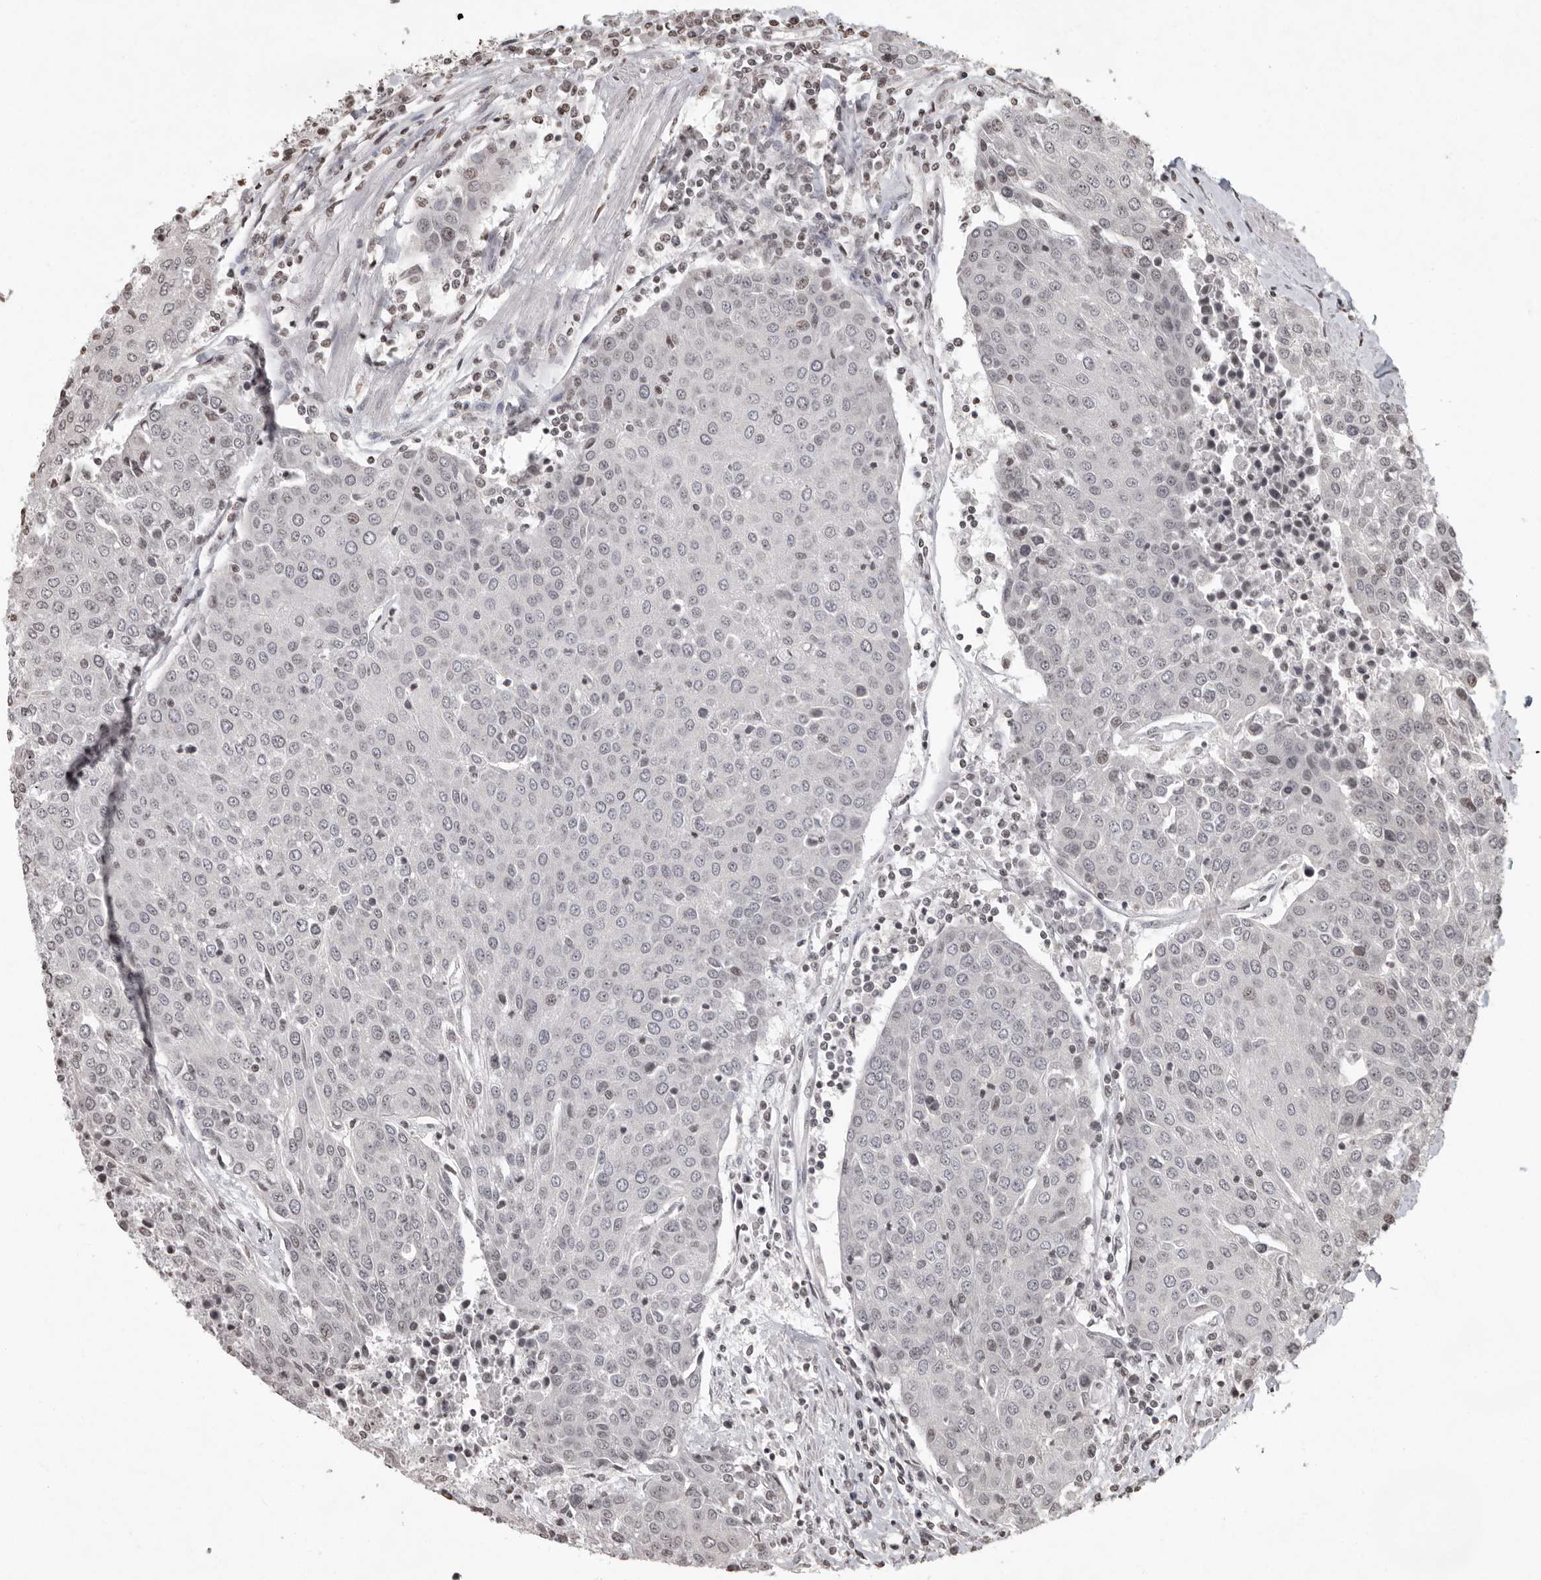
{"staining": {"intensity": "negative", "quantity": "none", "location": "none"}, "tissue": "urothelial cancer", "cell_type": "Tumor cells", "image_type": "cancer", "snomed": [{"axis": "morphology", "description": "Urothelial carcinoma, High grade"}, {"axis": "topography", "description": "Urinary bladder"}], "caption": "Immunohistochemistry (IHC) histopathology image of neoplastic tissue: urothelial cancer stained with DAB (3,3'-diaminobenzidine) demonstrates no significant protein staining in tumor cells.", "gene": "WDR45", "patient": {"sex": "female", "age": 85}}